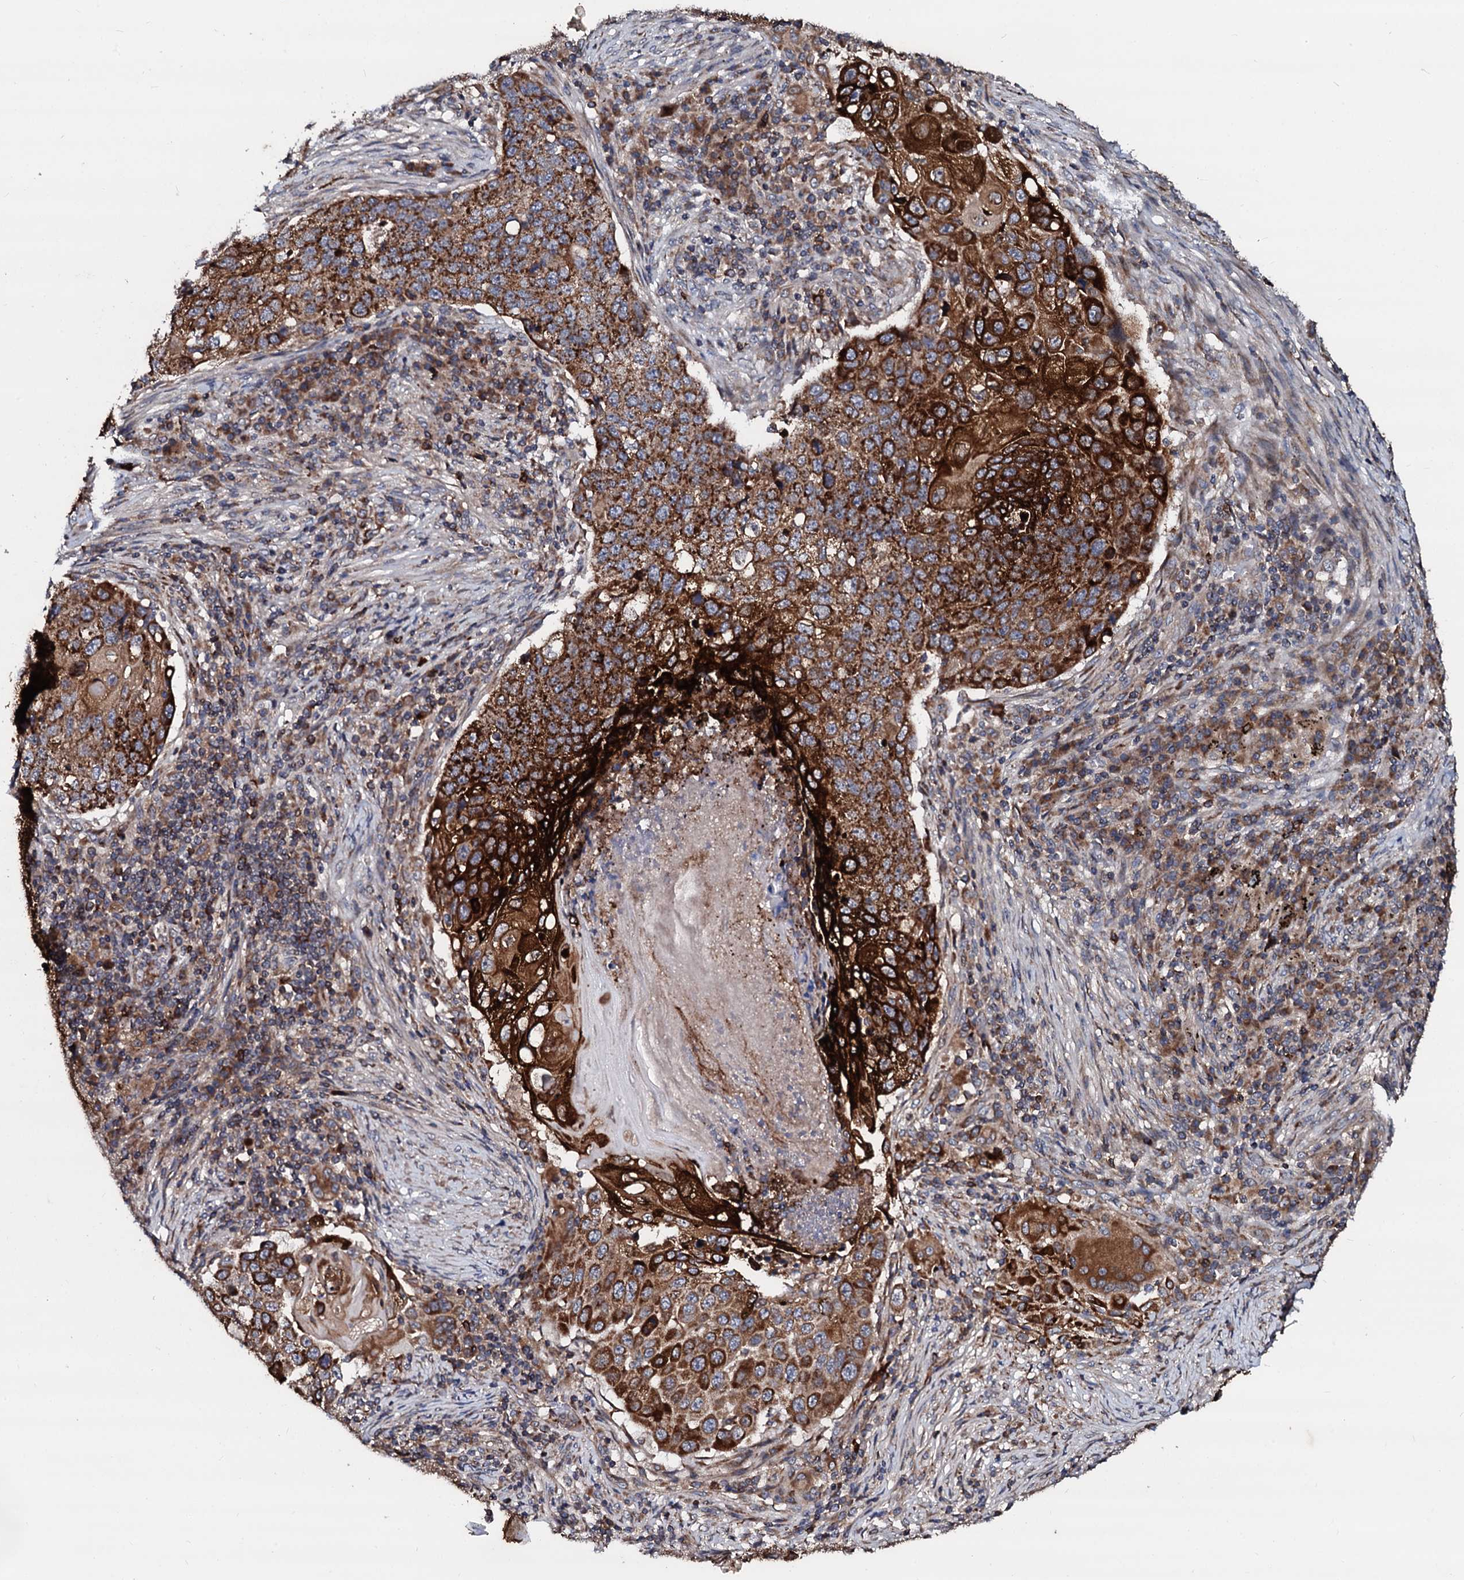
{"staining": {"intensity": "strong", "quantity": ">75%", "location": "cytoplasmic/membranous"}, "tissue": "lung cancer", "cell_type": "Tumor cells", "image_type": "cancer", "snomed": [{"axis": "morphology", "description": "Squamous cell carcinoma, NOS"}, {"axis": "topography", "description": "Lung"}], "caption": "This histopathology image reveals immunohistochemistry staining of human lung cancer (squamous cell carcinoma), with high strong cytoplasmic/membranous expression in approximately >75% of tumor cells.", "gene": "SDHAF2", "patient": {"sex": "female", "age": 63}}